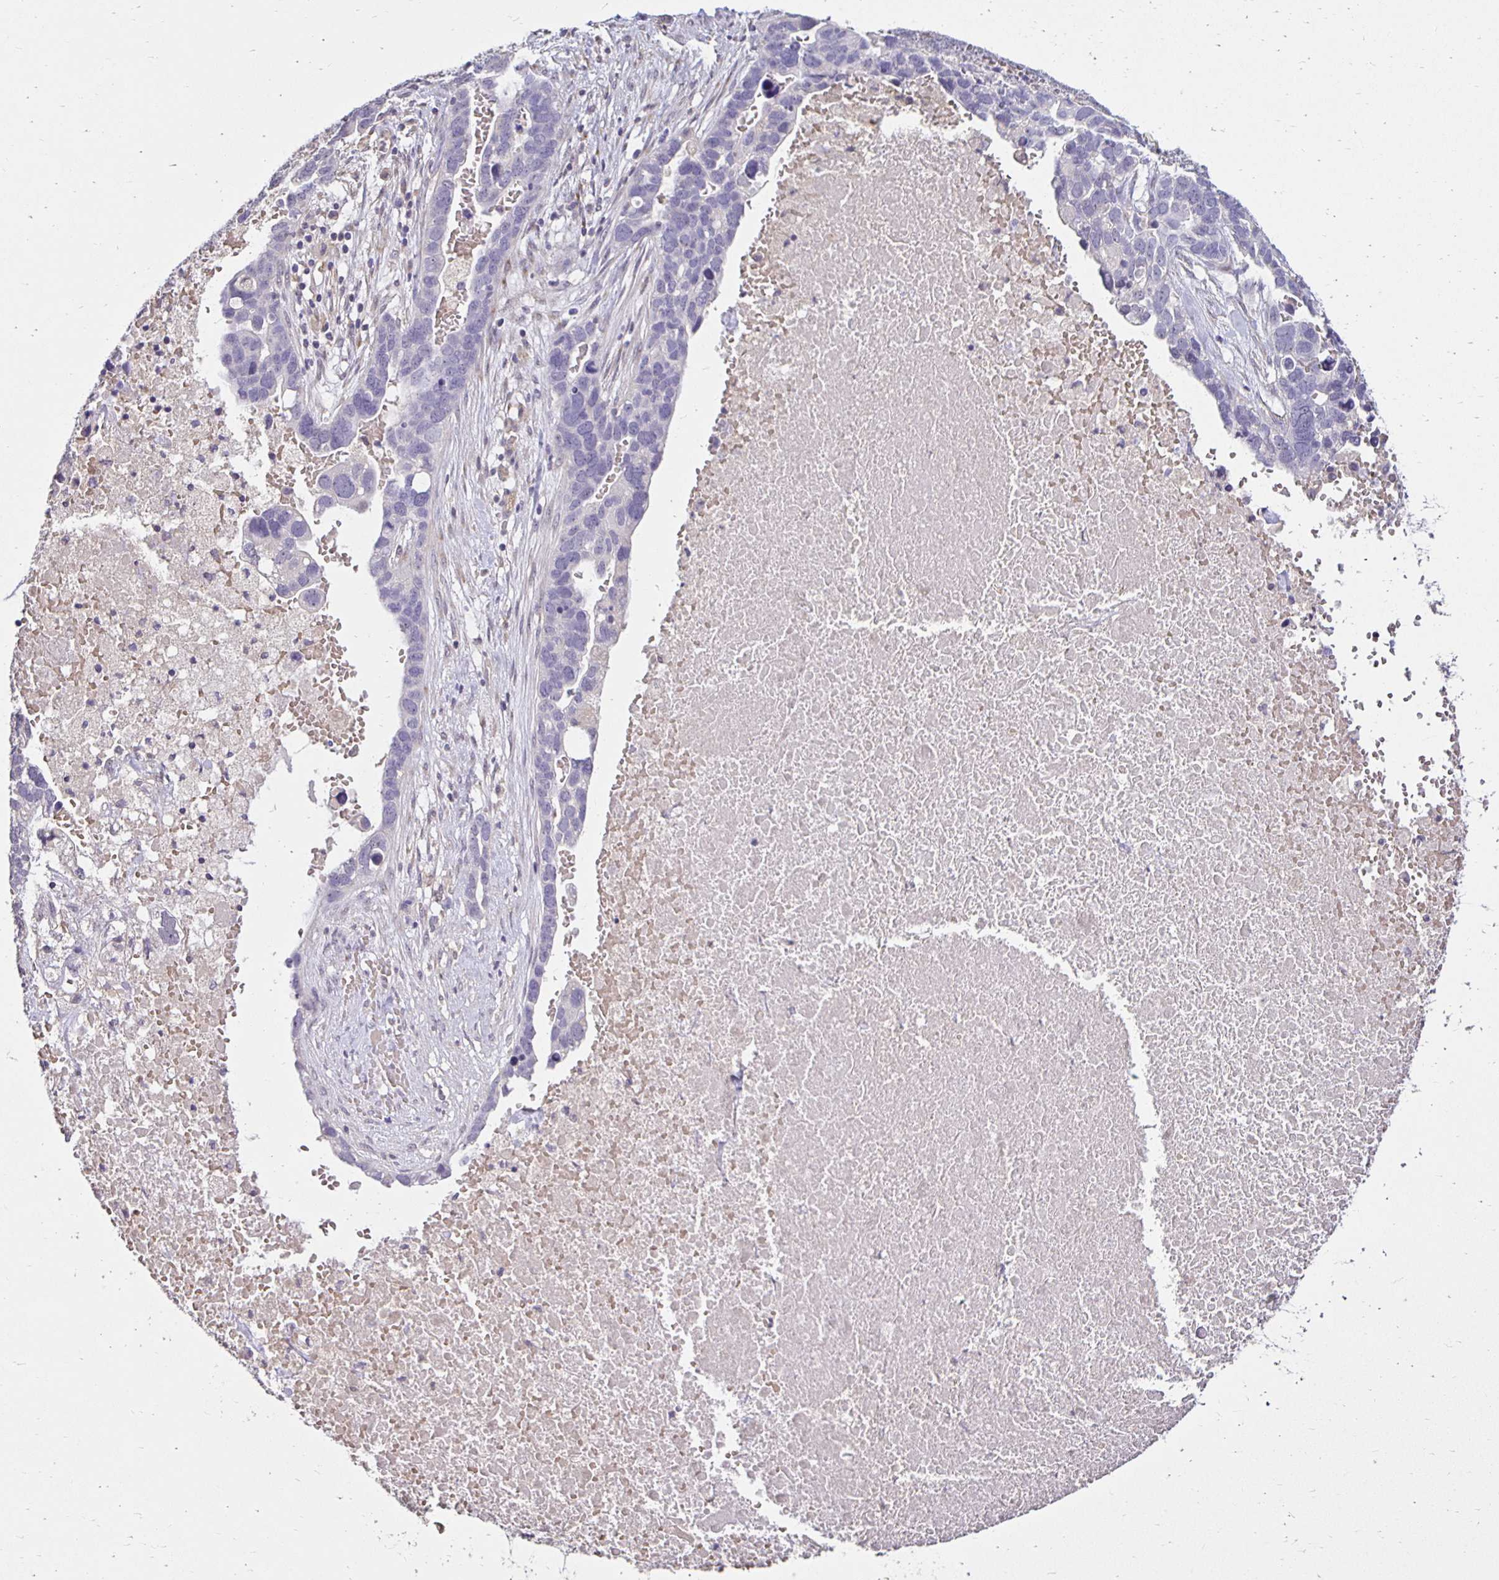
{"staining": {"intensity": "negative", "quantity": "none", "location": "none"}, "tissue": "ovarian cancer", "cell_type": "Tumor cells", "image_type": "cancer", "snomed": [{"axis": "morphology", "description": "Cystadenocarcinoma, serous, NOS"}, {"axis": "topography", "description": "Ovary"}], "caption": "Protein analysis of ovarian serous cystadenocarcinoma exhibits no significant staining in tumor cells.", "gene": "PNPLA3", "patient": {"sex": "female", "age": 54}}